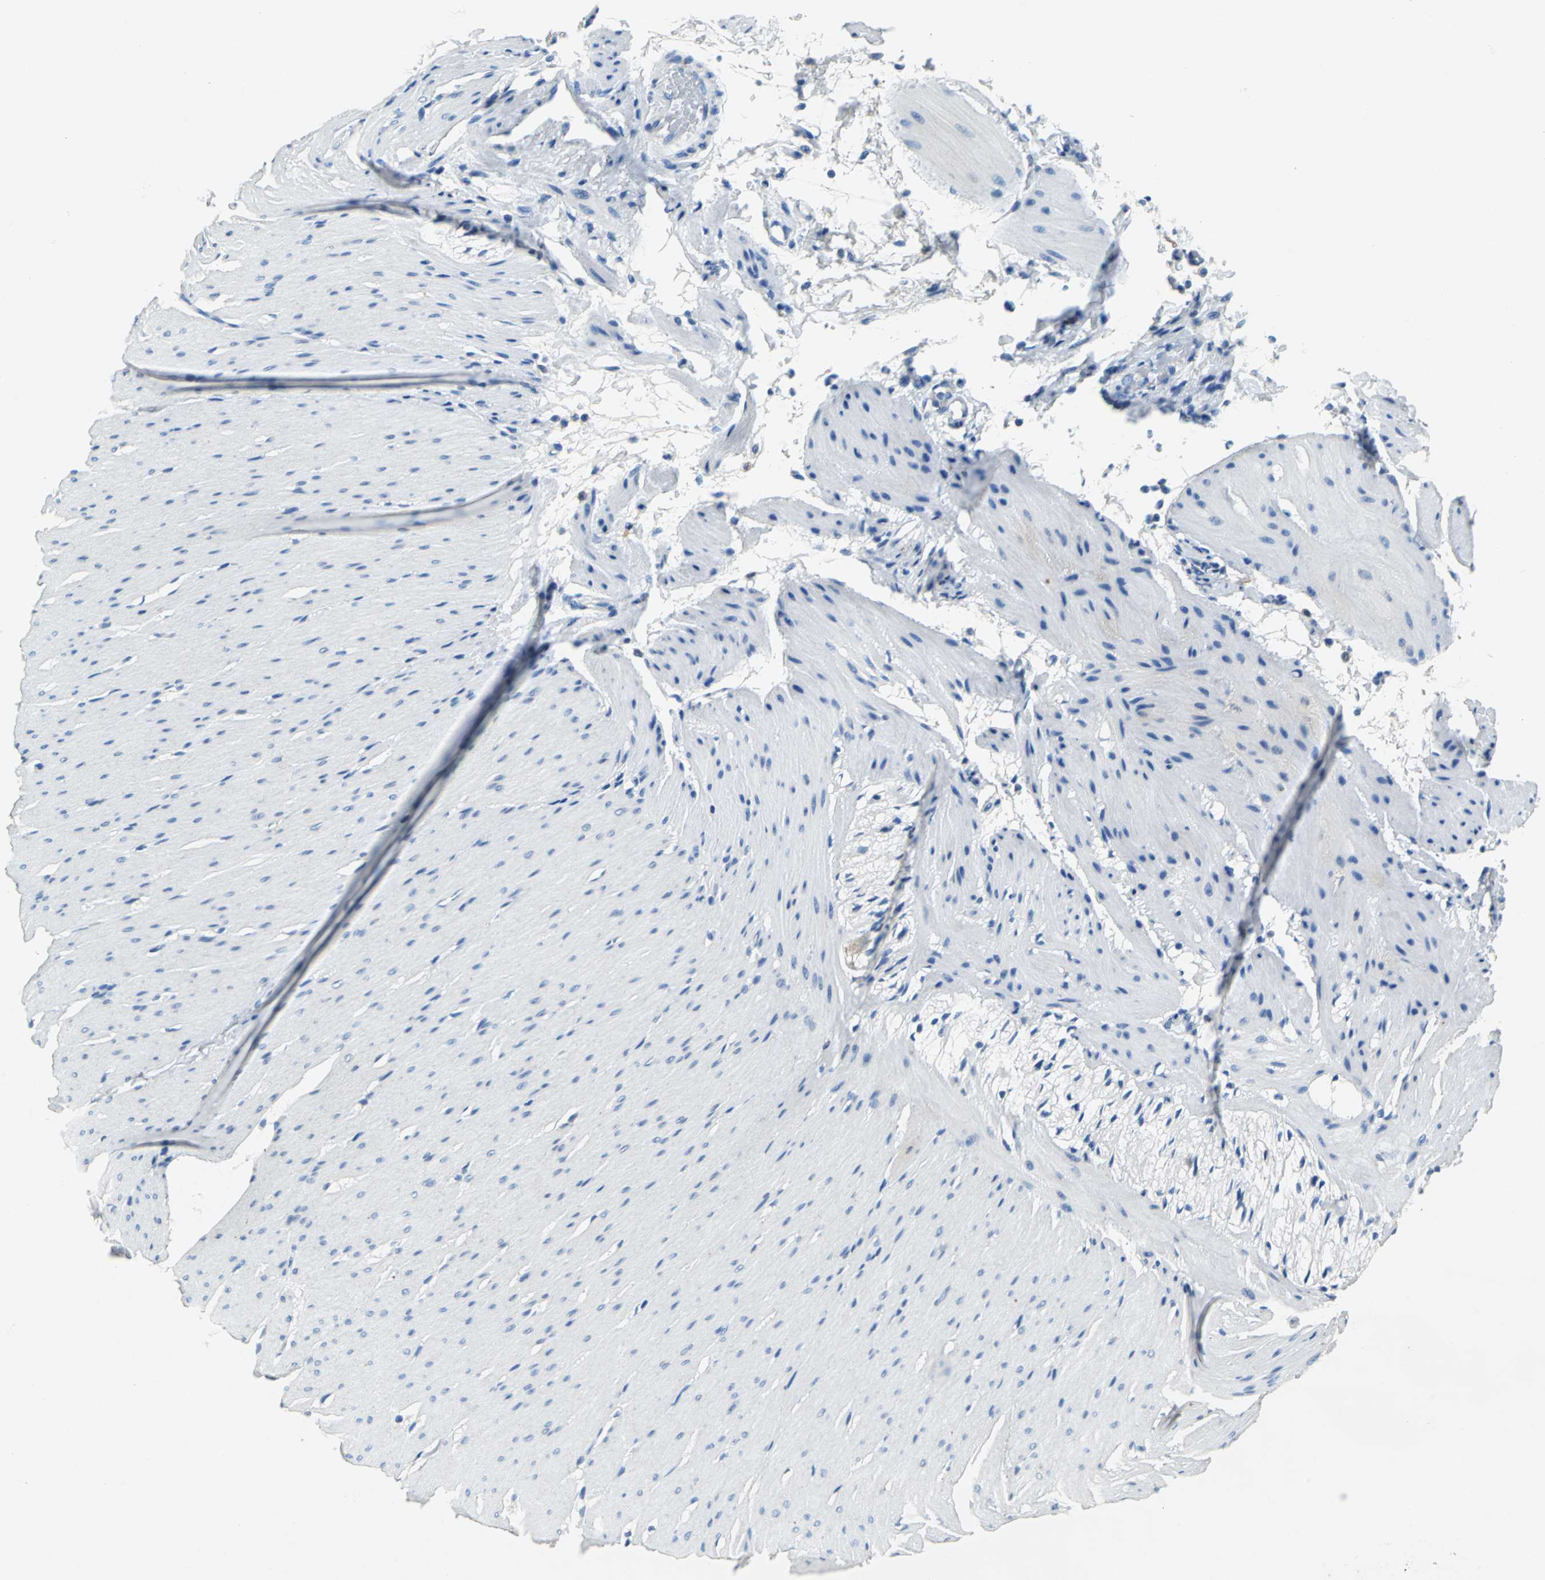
{"staining": {"intensity": "negative", "quantity": "none", "location": "none"}, "tissue": "smooth muscle", "cell_type": "Smooth muscle cells", "image_type": "normal", "snomed": [{"axis": "morphology", "description": "Normal tissue, NOS"}, {"axis": "topography", "description": "Smooth muscle"}, {"axis": "topography", "description": "Colon"}], "caption": "Immunohistochemical staining of benign smooth muscle displays no significant staining in smooth muscle cells.", "gene": "TEX264", "patient": {"sex": "male", "age": 67}}